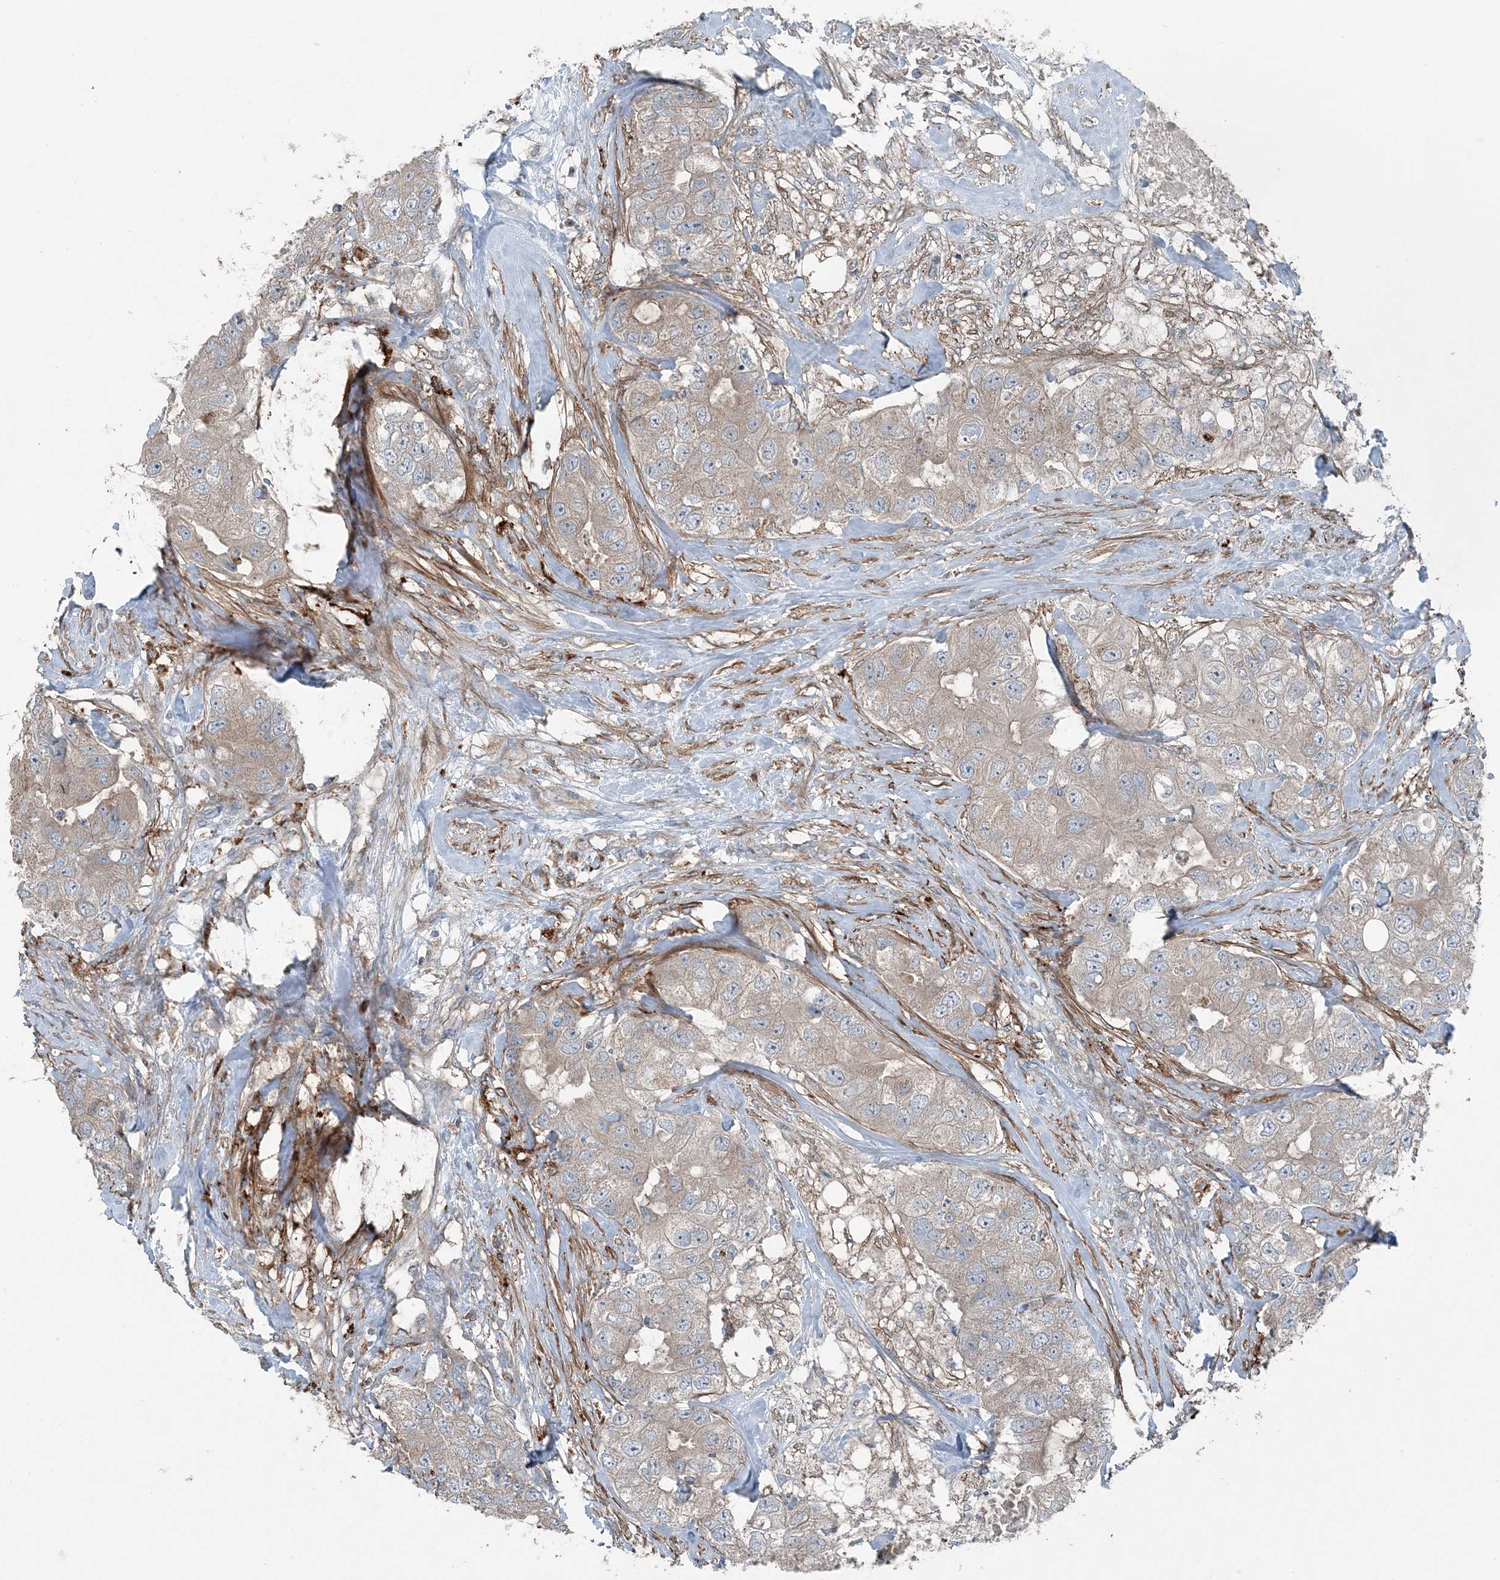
{"staining": {"intensity": "weak", "quantity": ">75%", "location": "cytoplasmic/membranous"}, "tissue": "breast cancer", "cell_type": "Tumor cells", "image_type": "cancer", "snomed": [{"axis": "morphology", "description": "Duct carcinoma"}, {"axis": "topography", "description": "Breast"}], "caption": "Invasive ductal carcinoma (breast) was stained to show a protein in brown. There is low levels of weak cytoplasmic/membranous expression in approximately >75% of tumor cells. (brown staining indicates protein expression, while blue staining denotes nuclei).", "gene": "KY", "patient": {"sex": "female", "age": 62}}